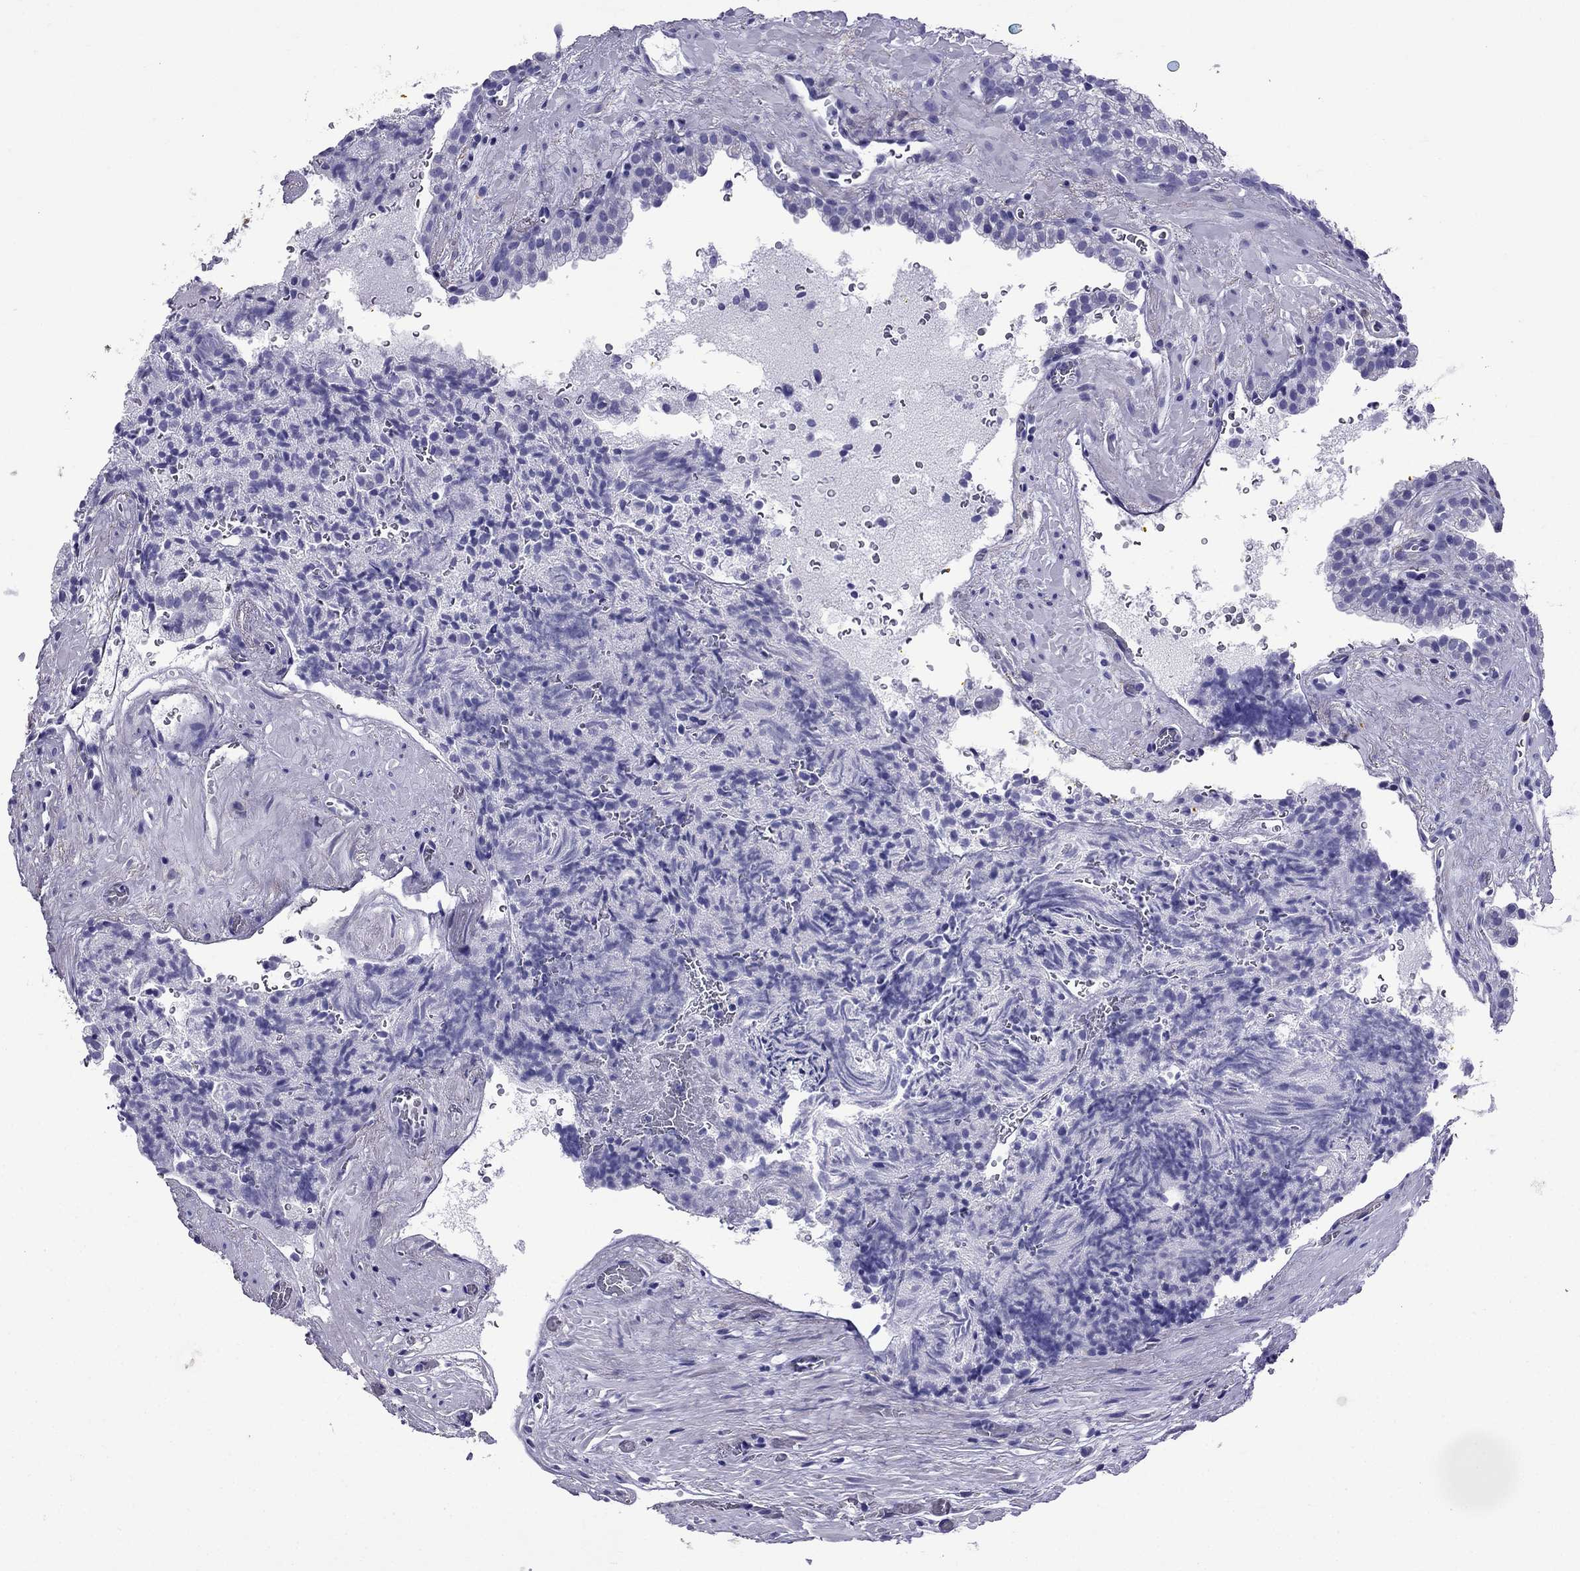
{"staining": {"intensity": "negative", "quantity": "none", "location": "none"}, "tissue": "prostate cancer", "cell_type": "Tumor cells", "image_type": "cancer", "snomed": [{"axis": "morphology", "description": "Adenocarcinoma, NOS"}, {"axis": "topography", "description": "Prostate"}], "caption": "Immunohistochemistry (IHC) of prostate adenocarcinoma shows no positivity in tumor cells.", "gene": "ARR3", "patient": {"sex": "male", "age": 66}}